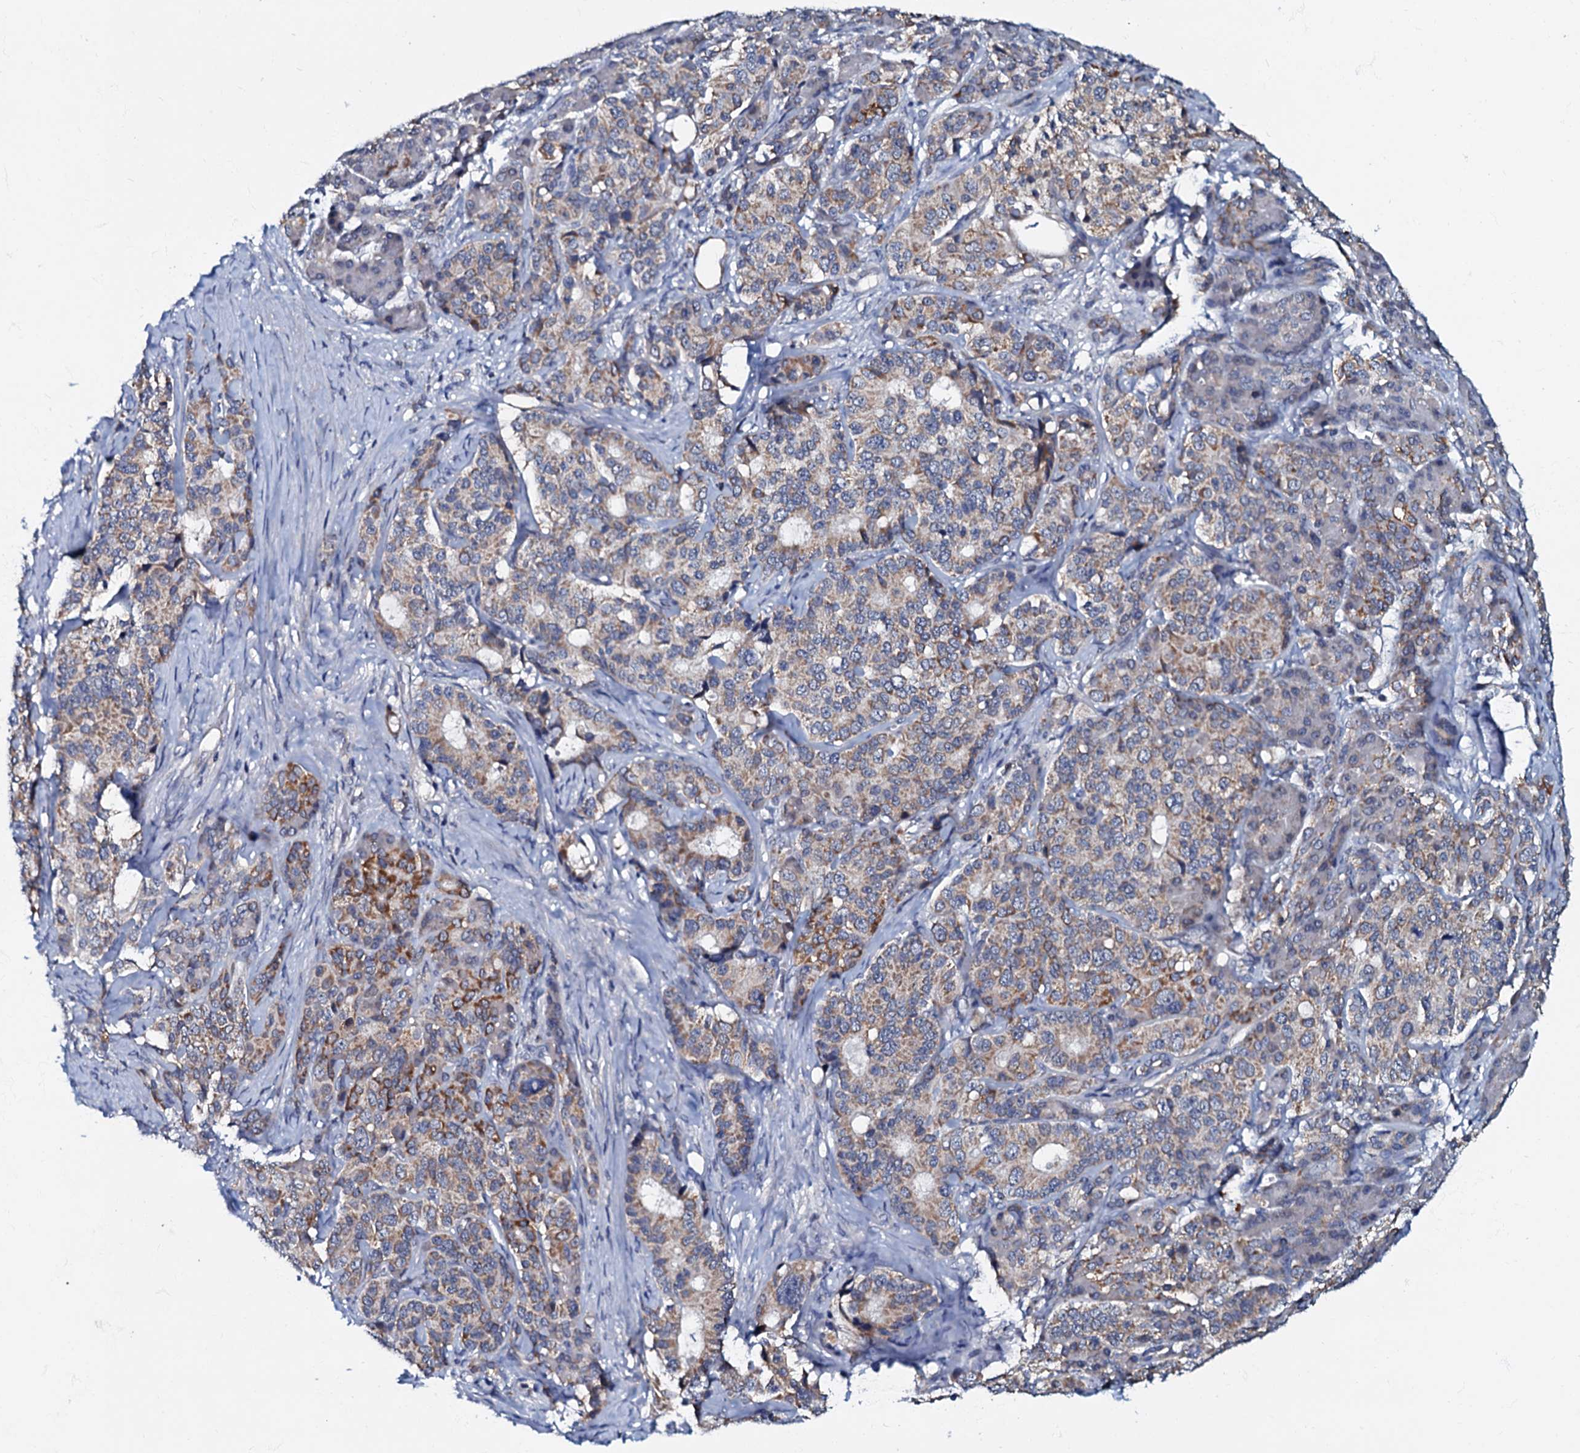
{"staining": {"intensity": "moderate", "quantity": "25%-75%", "location": "cytoplasmic/membranous"}, "tissue": "pancreatic cancer", "cell_type": "Tumor cells", "image_type": "cancer", "snomed": [{"axis": "morphology", "description": "Adenocarcinoma, NOS"}, {"axis": "topography", "description": "Pancreas"}], "caption": "Protein staining demonstrates moderate cytoplasmic/membranous expression in approximately 25%-75% of tumor cells in pancreatic adenocarcinoma.", "gene": "MRPL51", "patient": {"sex": "female", "age": 74}}